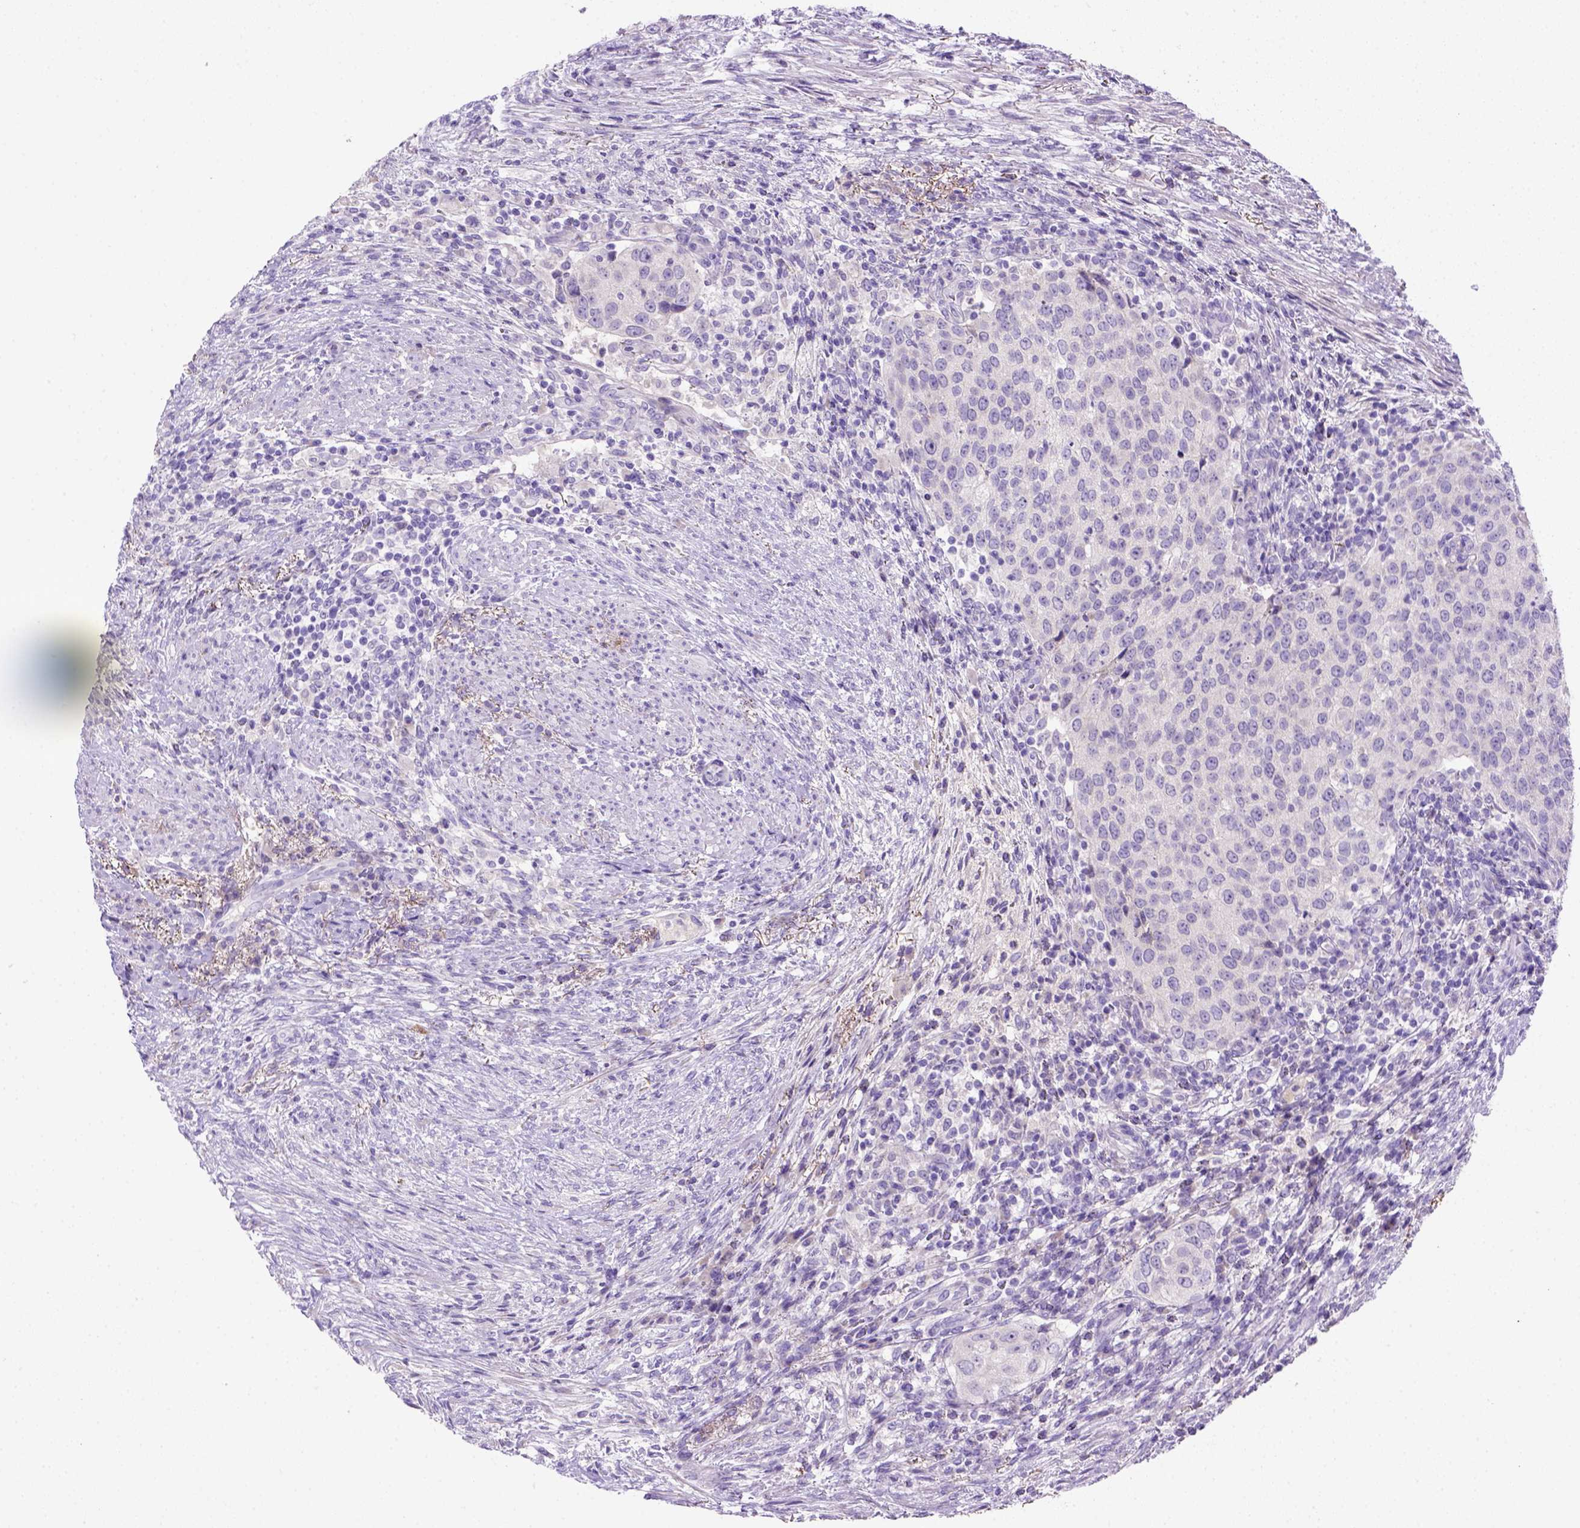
{"staining": {"intensity": "negative", "quantity": "none", "location": "none"}, "tissue": "urothelial cancer", "cell_type": "Tumor cells", "image_type": "cancer", "snomed": [{"axis": "morphology", "description": "Urothelial carcinoma, High grade"}, {"axis": "topography", "description": "Urinary bladder"}], "caption": "The histopathology image reveals no significant staining in tumor cells of high-grade urothelial carcinoma.", "gene": "SIRPD", "patient": {"sex": "female", "age": 78}}